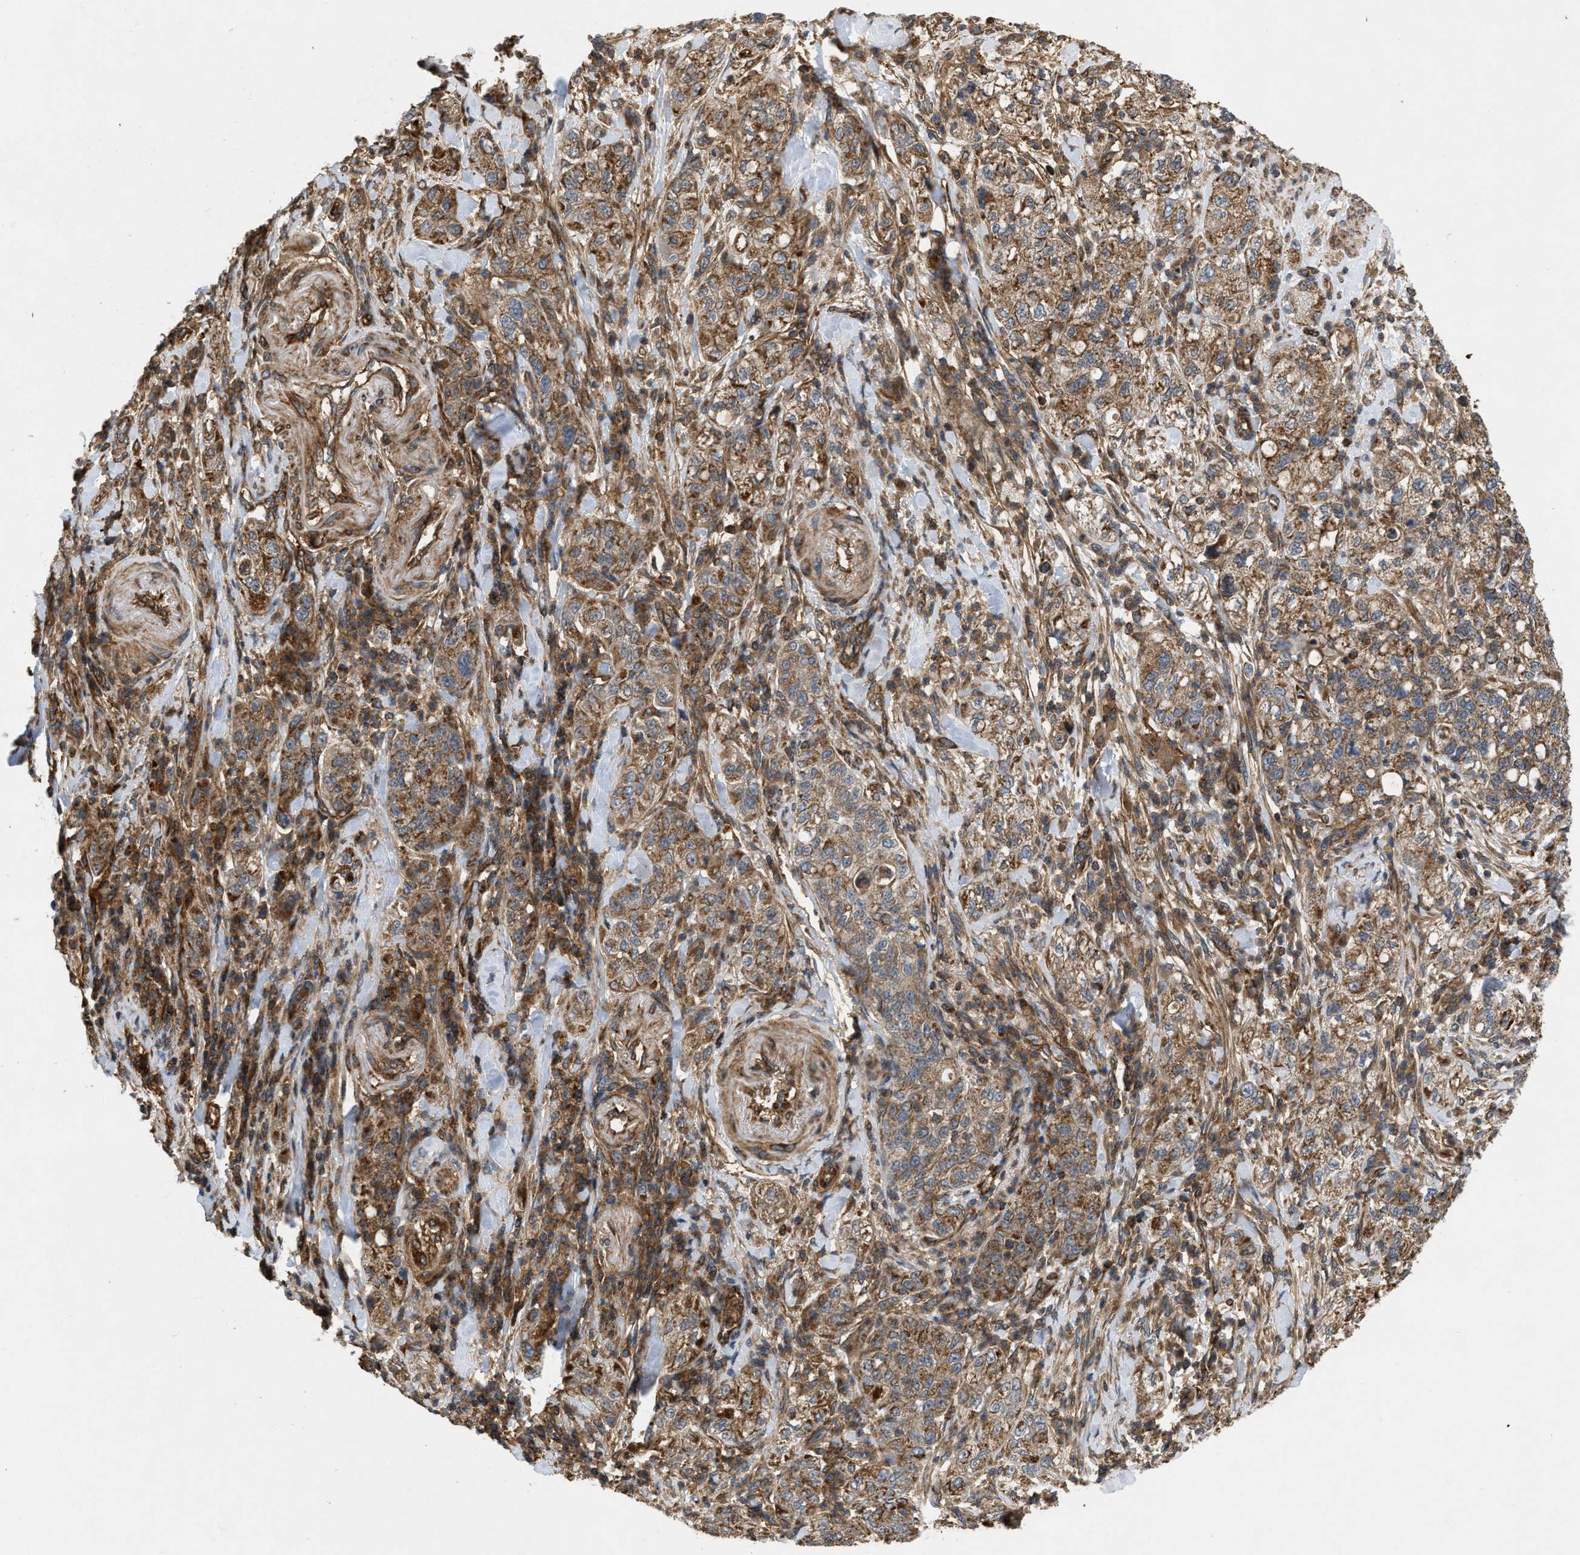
{"staining": {"intensity": "moderate", "quantity": ">75%", "location": "cytoplasmic/membranous"}, "tissue": "pancreatic cancer", "cell_type": "Tumor cells", "image_type": "cancer", "snomed": [{"axis": "morphology", "description": "Adenocarcinoma, NOS"}, {"axis": "topography", "description": "Pancreas"}], "caption": "Brown immunohistochemical staining in human pancreatic cancer (adenocarcinoma) demonstrates moderate cytoplasmic/membranous expression in about >75% of tumor cells.", "gene": "GNB4", "patient": {"sex": "female", "age": 78}}